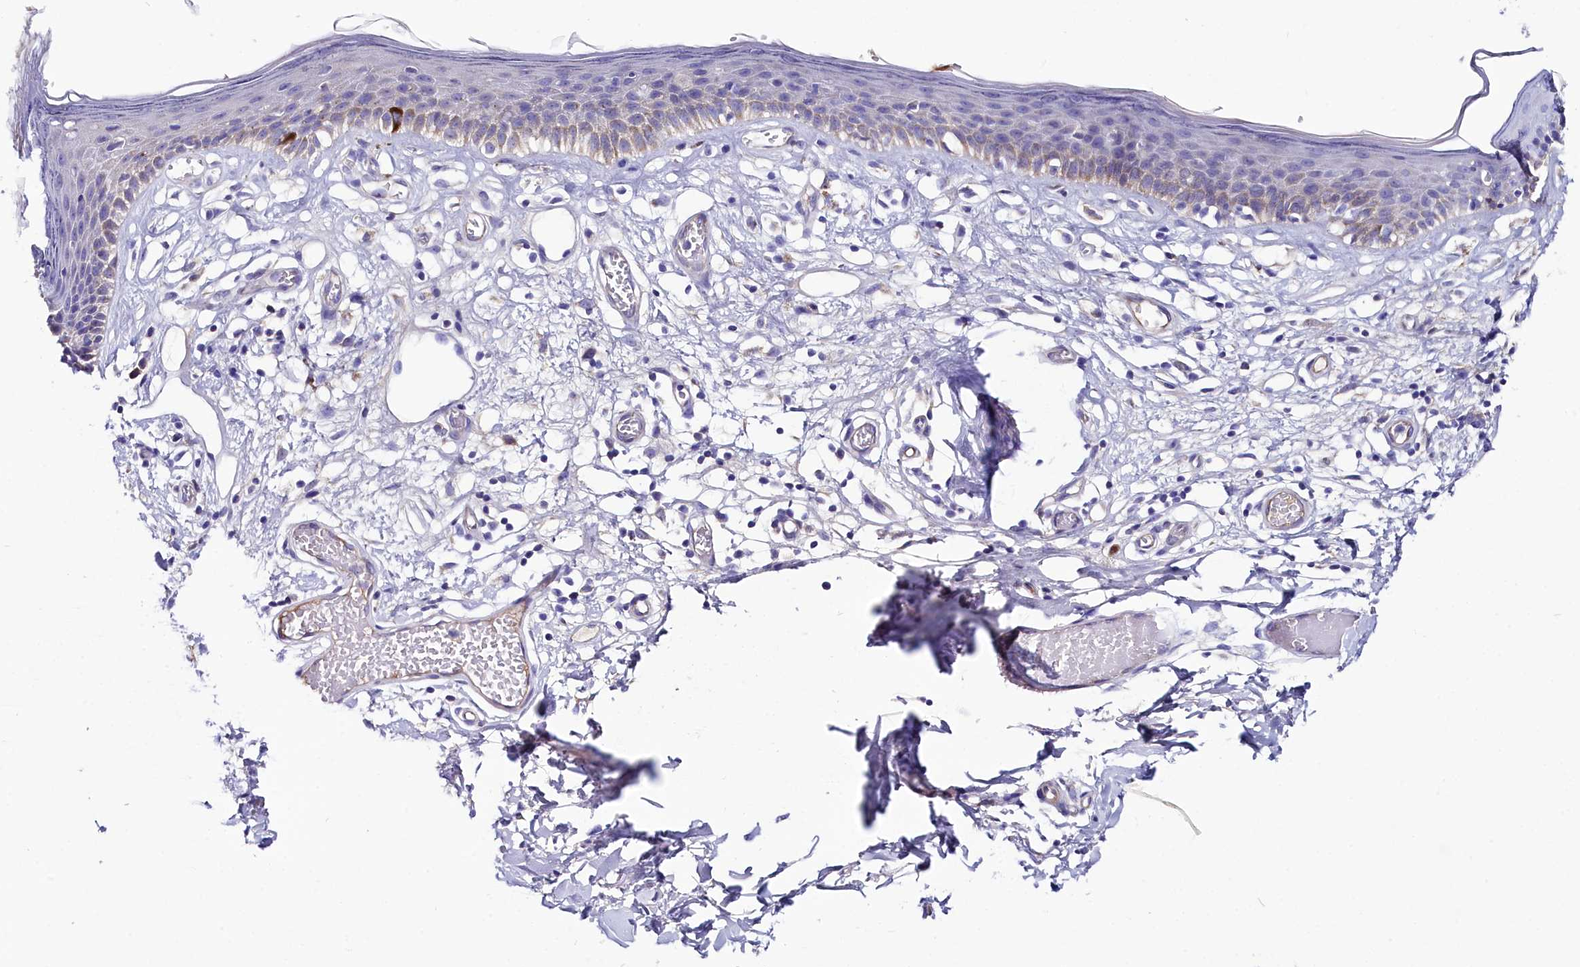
{"staining": {"intensity": "weak", "quantity": "<25%", "location": "cytoplasmic/membranous"}, "tissue": "skin", "cell_type": "Epidermal cells", "image_type": "normal", "snomed": [{"axis": "morphology", "description": "Normal tissue, NOS"}, {"axis": "topography", "description": "Adipose tissue"}, {"axis": "topography", "description": "Vascular tissue"}, {"axis": "topography", "description": "Vulva"}, {"axis": "topography", "description": "Peripheral nerve tissue"}], "caption": "A micrograph of skin stained for a protein displays no brown staining in epidermal cells.", "gene": "SLC49A3", "patient": {"sex": "female", "age": 86}}